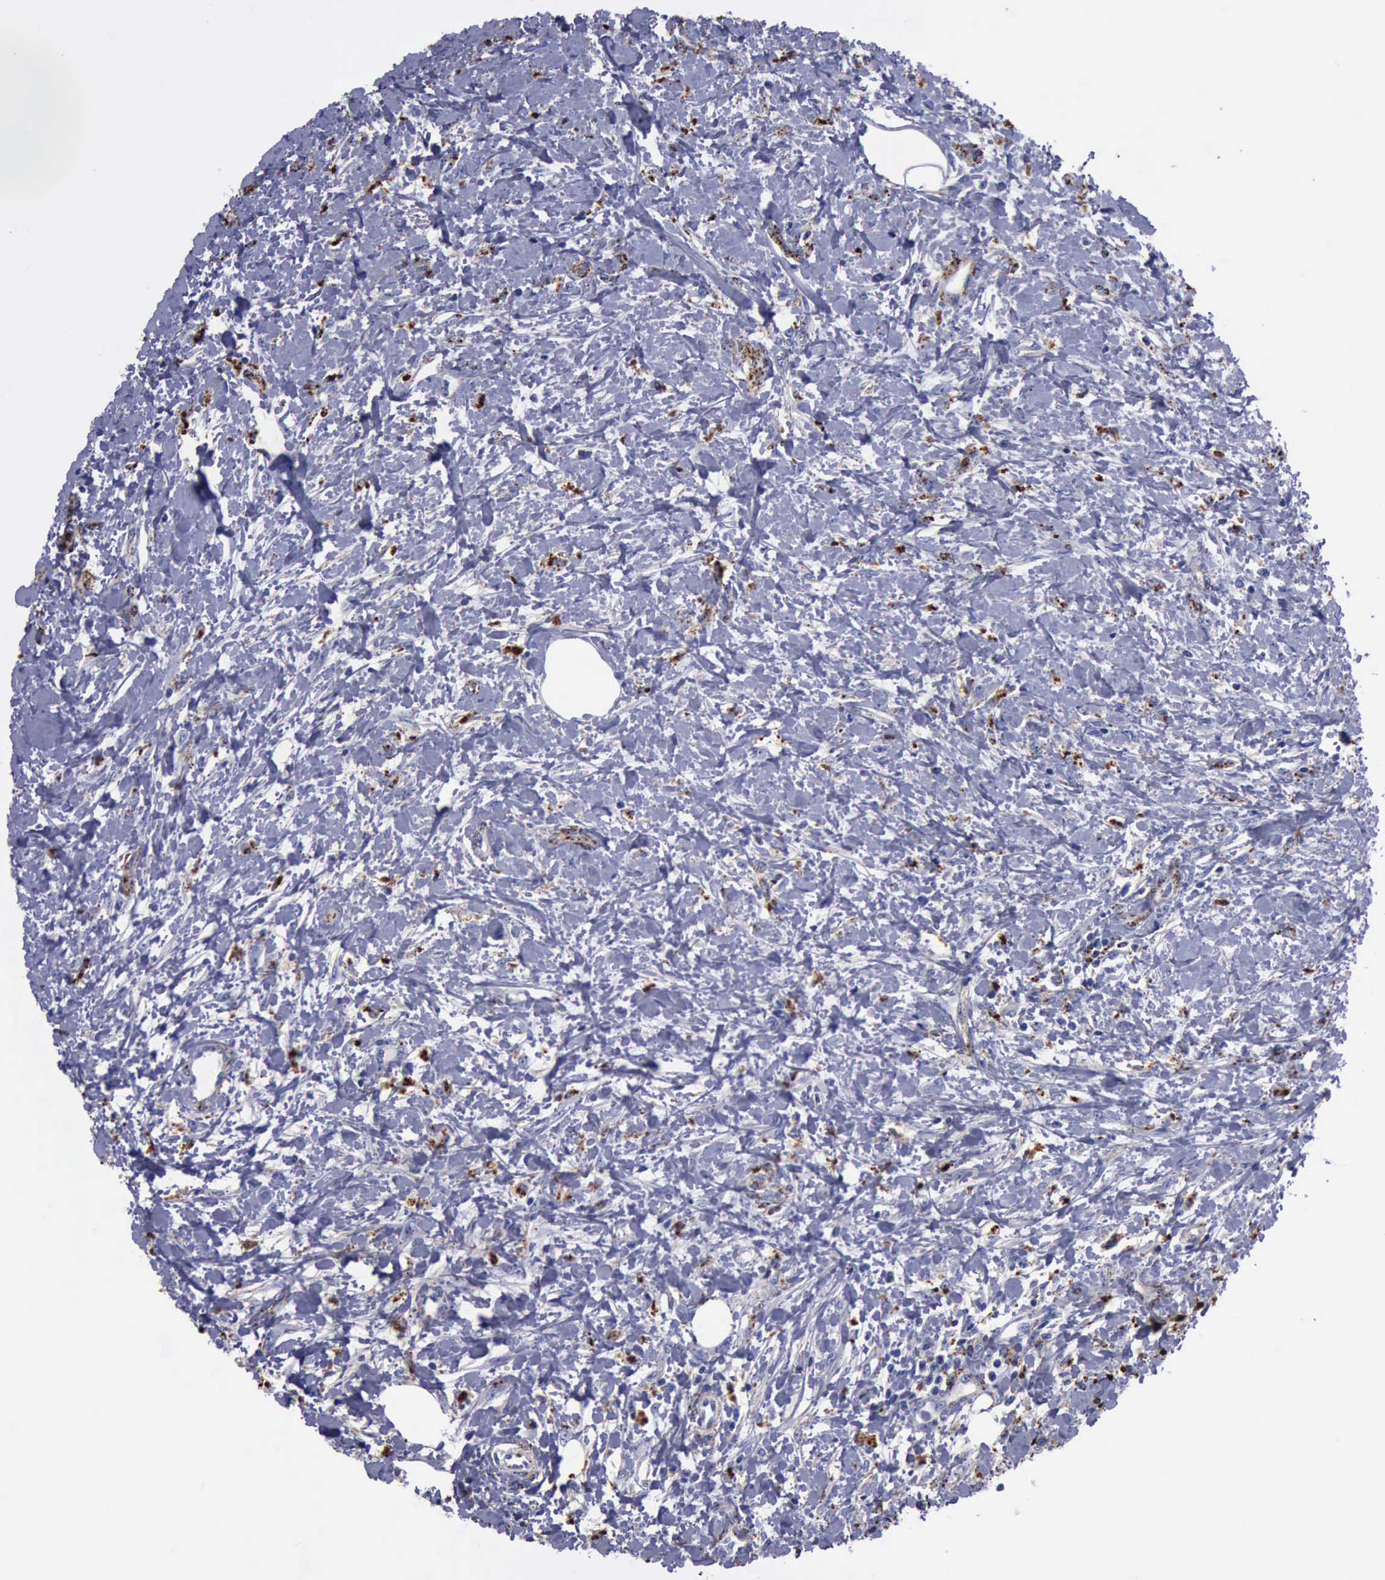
{"staining": {"intensity": "weak", "quantity": "<25%", "location": "cytoplasmic/membranous"}, "tissue": "urothelial cancer", "cell_type": "Tumor cells", "image_type": "cancer", "snomed": [{"axis": "morphology", "description": "Urothelial carcinoma, High grade"}, {"axis": "topography", "description": "Urinary bladder"}], "caption": "Protein analysis of urothelial carcinoma (high-grade) reveals no significant expression in tumor cells.", "gene": "CTSD", "patient": {"sex": "male", "age": 56}}